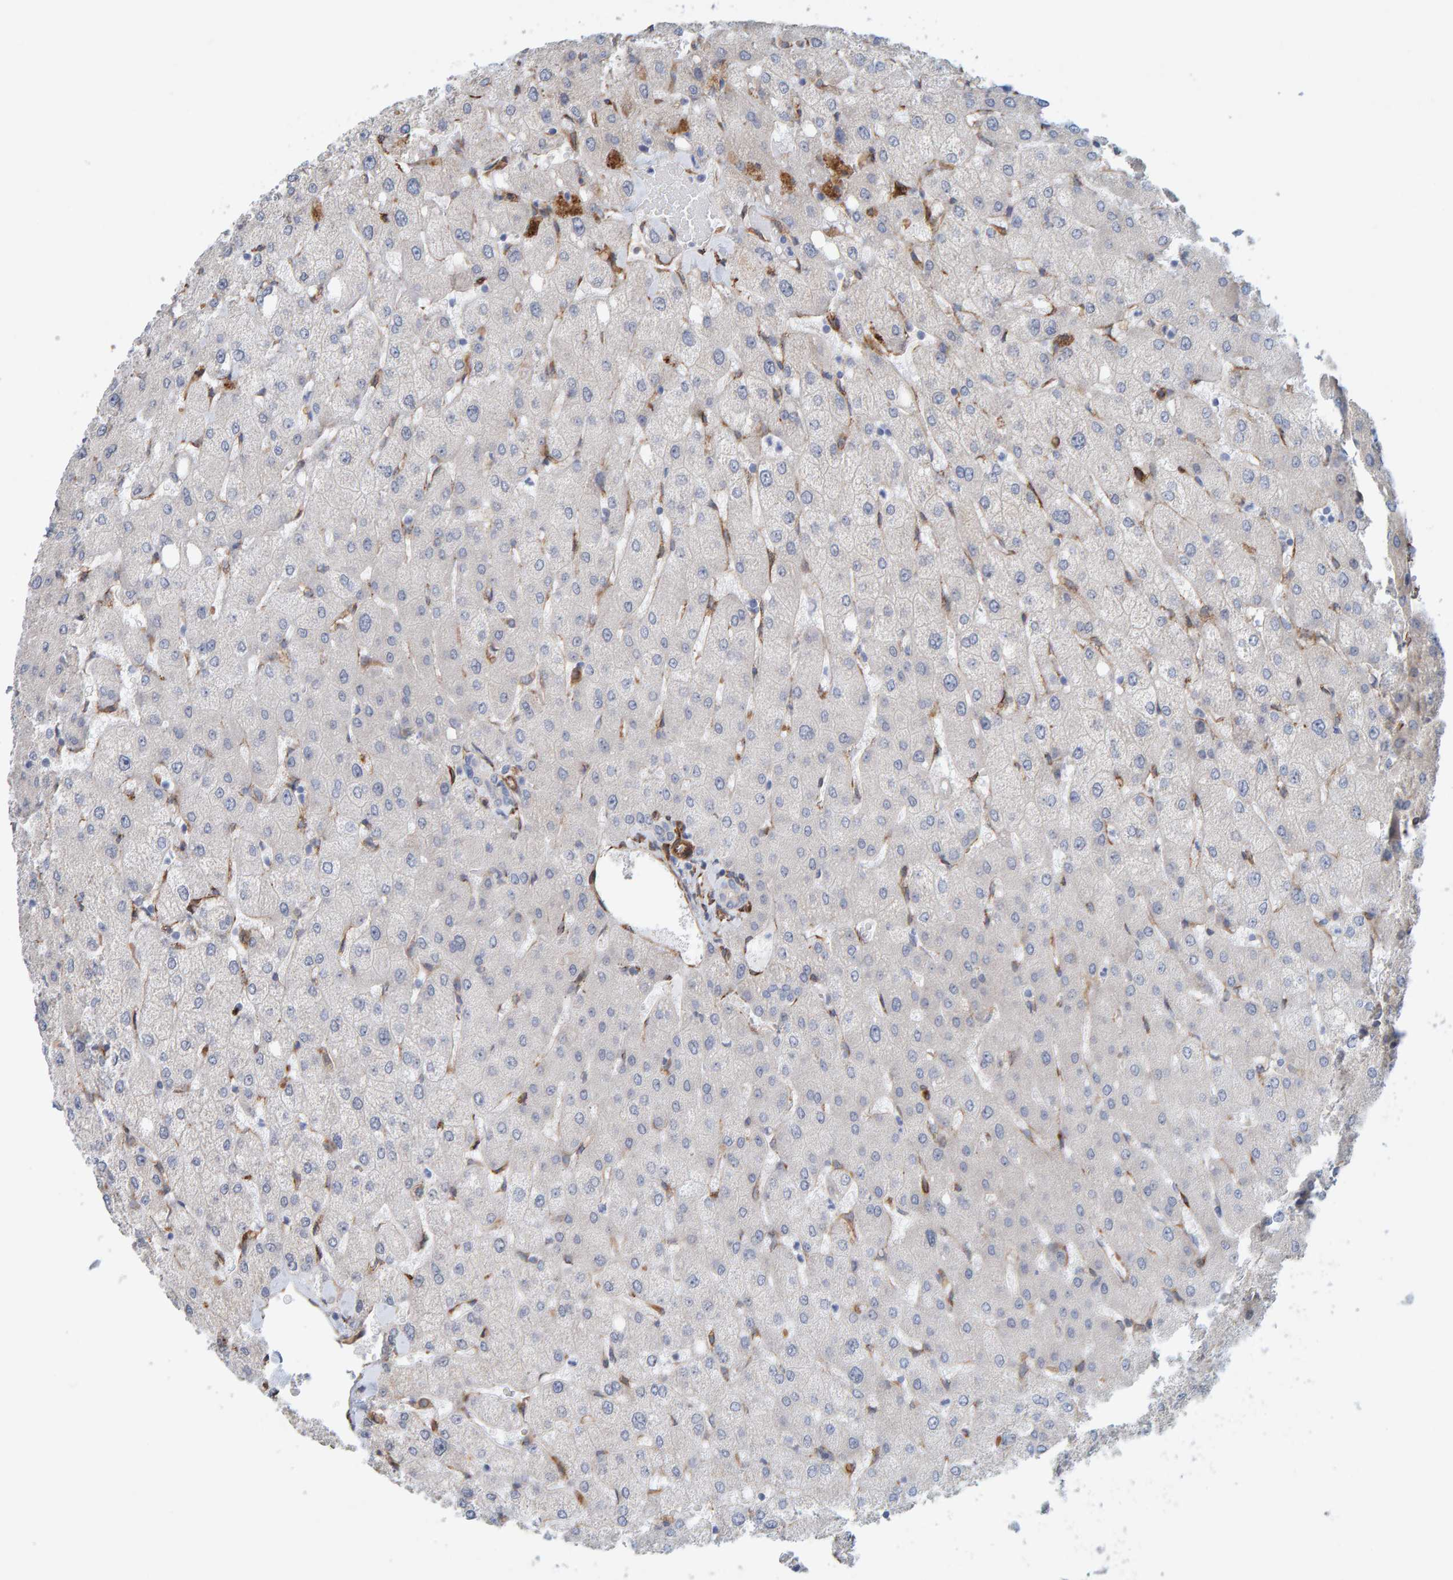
{"staining": {"intensity": "negative", "quantity": "none", "location": "none"}, "tissue": "liver", "cell_type": "Cholangiocytes", "image_type": "normal", "snomed": [{"axis": "morphology", "description": "Normal tissue, NOS"}, {"axis": "topography", "description": "Liver"}], "caption": "The micrograph displays no staining of cholangiocytes in unremarkable liver. The staining is performed using DAB (3,3'-diaminobenzidine) brown chromogen with nuclei counter-stained in using hematoxylin.", "gene": "MMP16", "patient": {"sex": "female", "age": 54}}